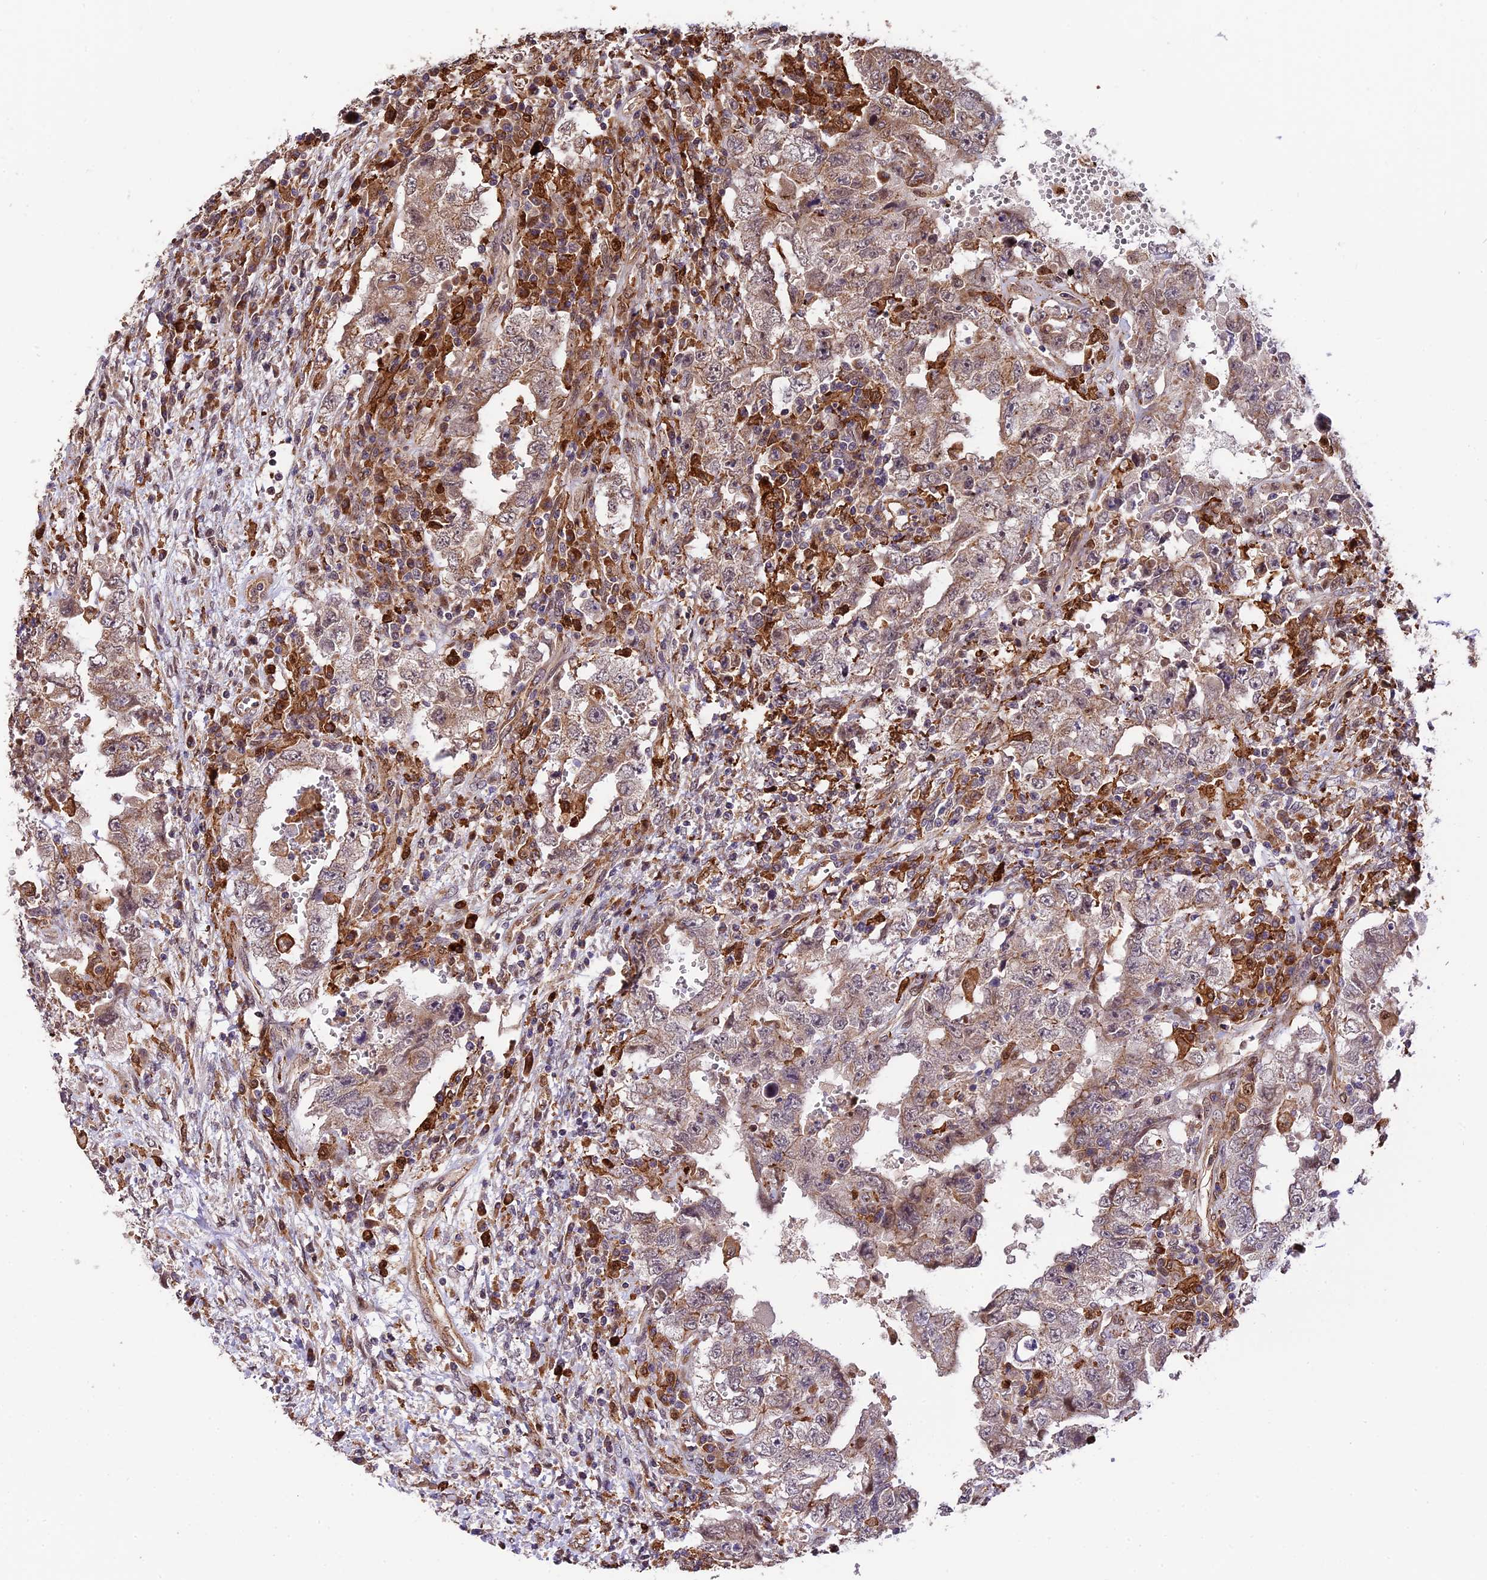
{"staining": {"intensity": "weak", "quantity": ">75%", "location": "cytoplasmic/membranous"}, "tissue": "testis cancer", "cell_type": "Tumor cells", "image_type": "cancer", "snomed": [{"axis": "morphology", "description": "Carcinoma, Embryonal, NOS"}, {"axis": "topography", "description": "Testis"}], "caption": "Protein expression analysis of human testis embryonal carcinoma reveals weak cytoplasmic/membranous positivity in about >75% of tumor cells.", "gene": "HERPUD1", "patient": {"sex": "male", "age": 26}}